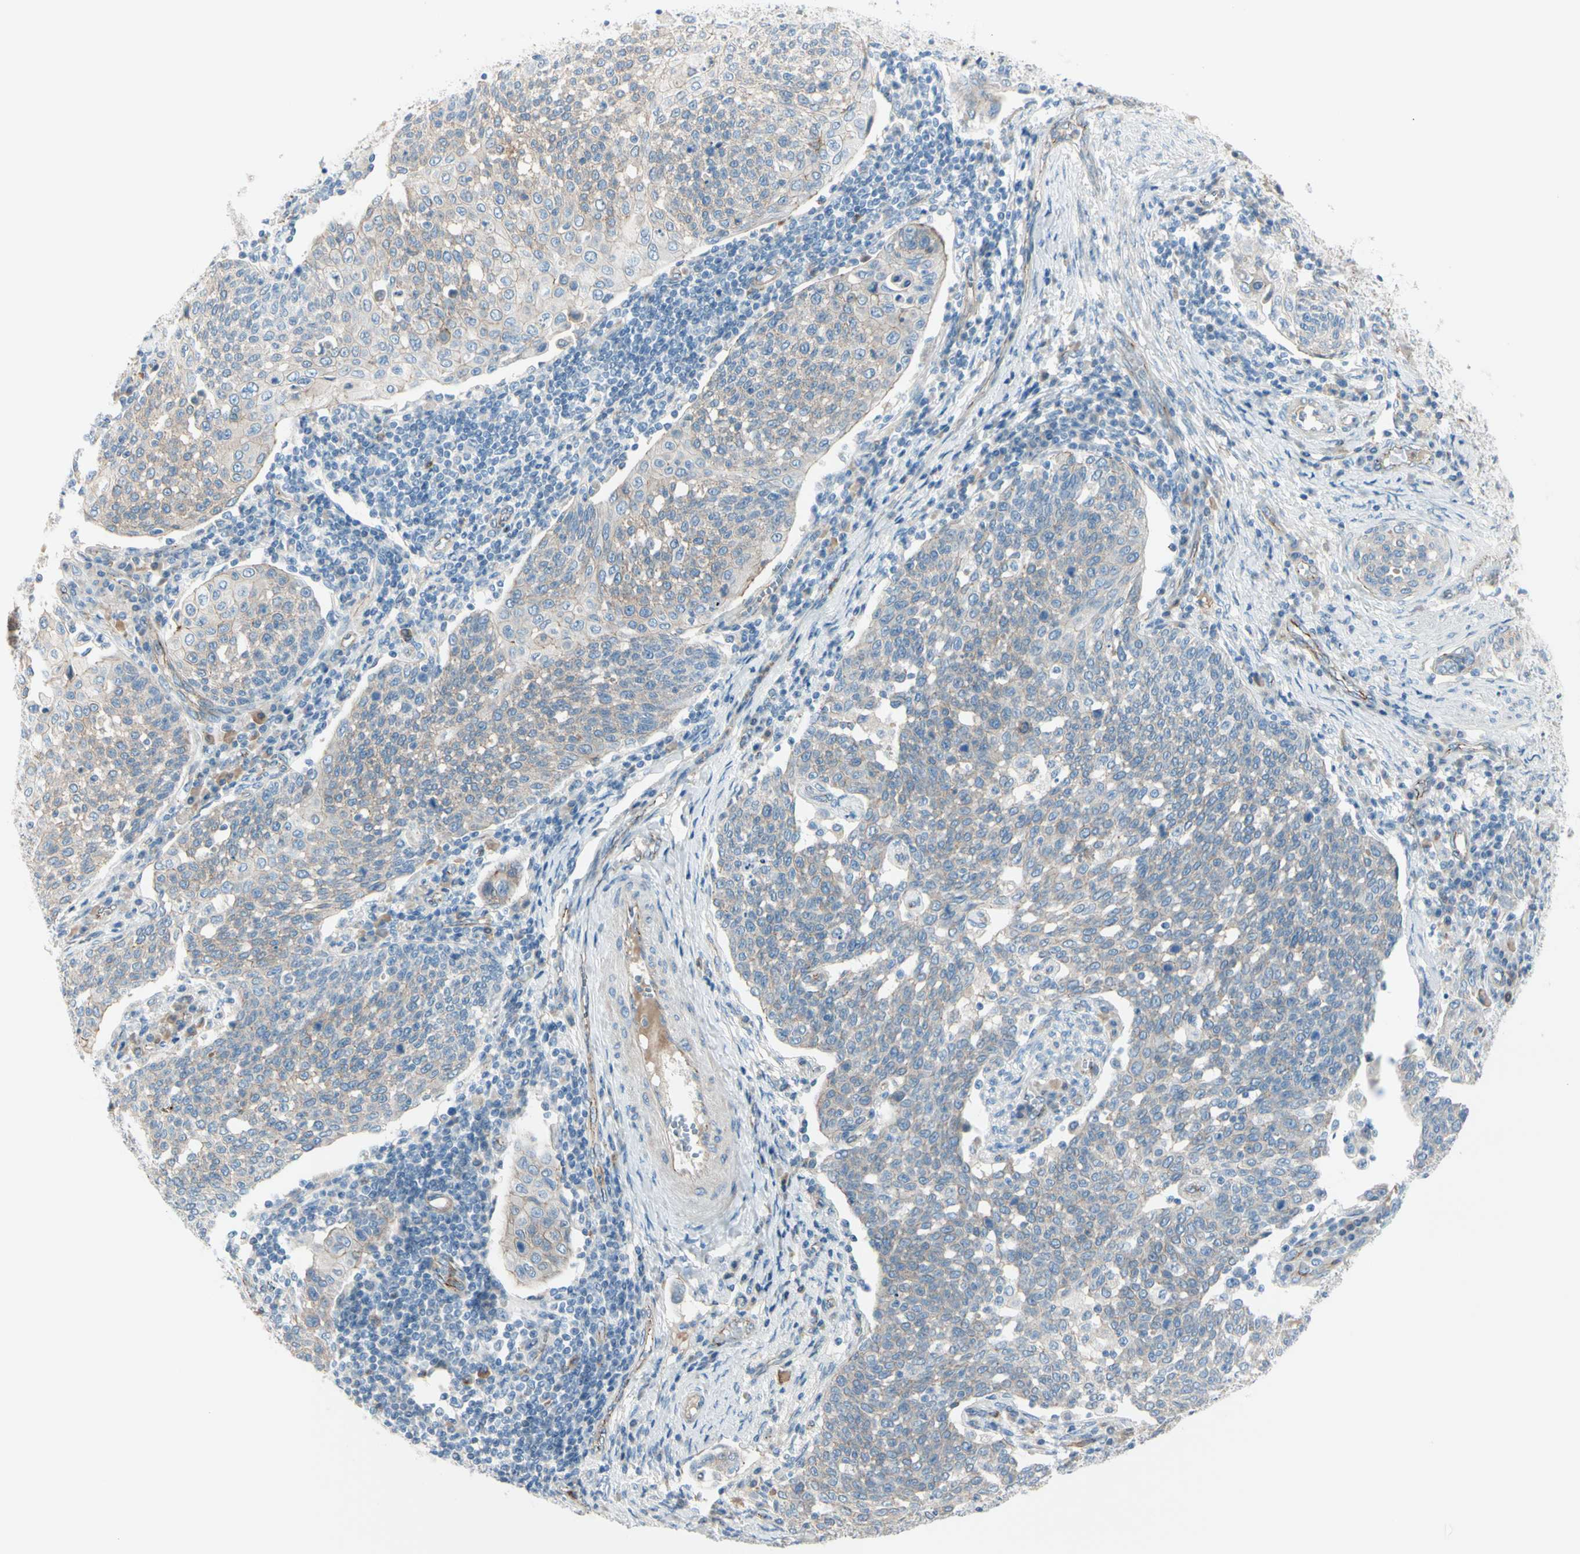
{"staining": {"intensity": "negative", "quantity": "none", "location": "none"}, "tissue": "cervical cancer", "cell_type": "Tumor cells", "image_type": "cancer", "snomed": [{"axis": "morphology", "description": "Squamous cell carcinoma, NOS"}, {"axis": "topography", "description": "Cervix"}], "caption": "Human cervical cancer stained for a protein using immunohistochemistry (IHC) reveals no positivity in tumor cells.", "gene": "TJP1", "patient": {"sex": "female", "age": 34}}